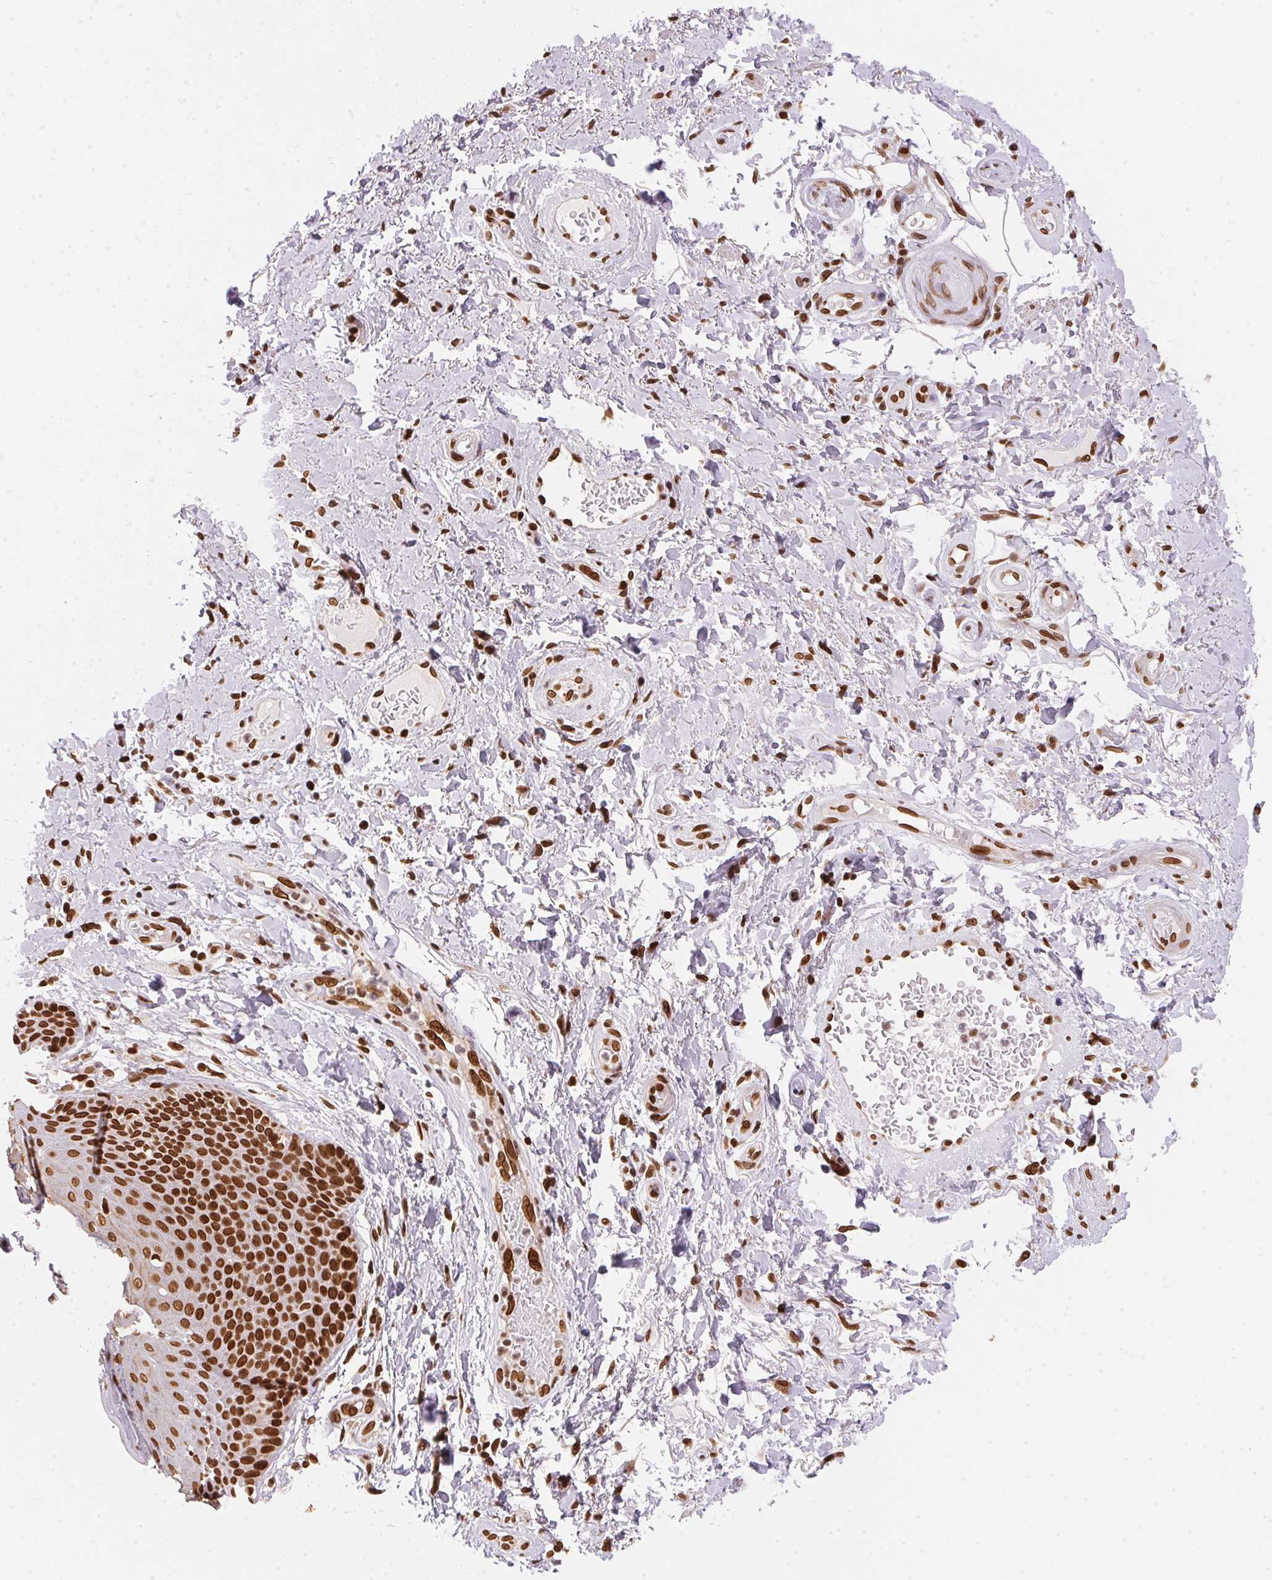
{"staining": {"intensity": "strong", "quantity": ">75%", "location": "nuclear"}, "tissue": "skin", "cell_type": "Epidermal cells", "image_type": "normal", "snomed": [{"axis": "morphology", "description": "Normal tissue, NOS"}, {"axis": "topography", "description": "Anal"}, {"axis": "topography", "description": "Peripheral nerve tissue"}], "caption": "Protein staining of benign skin demonstrates strong nuclear staining in about >75% of epidermal cells. The protein of interest is stained brown, and the nuclei are stained in blue (DAB (3,3'-diaminobenzidine) IHC with brightfield microscopy, high magnification).", "gene": "SAP30BP", "patient": {"sex": "male", "age": 51}}